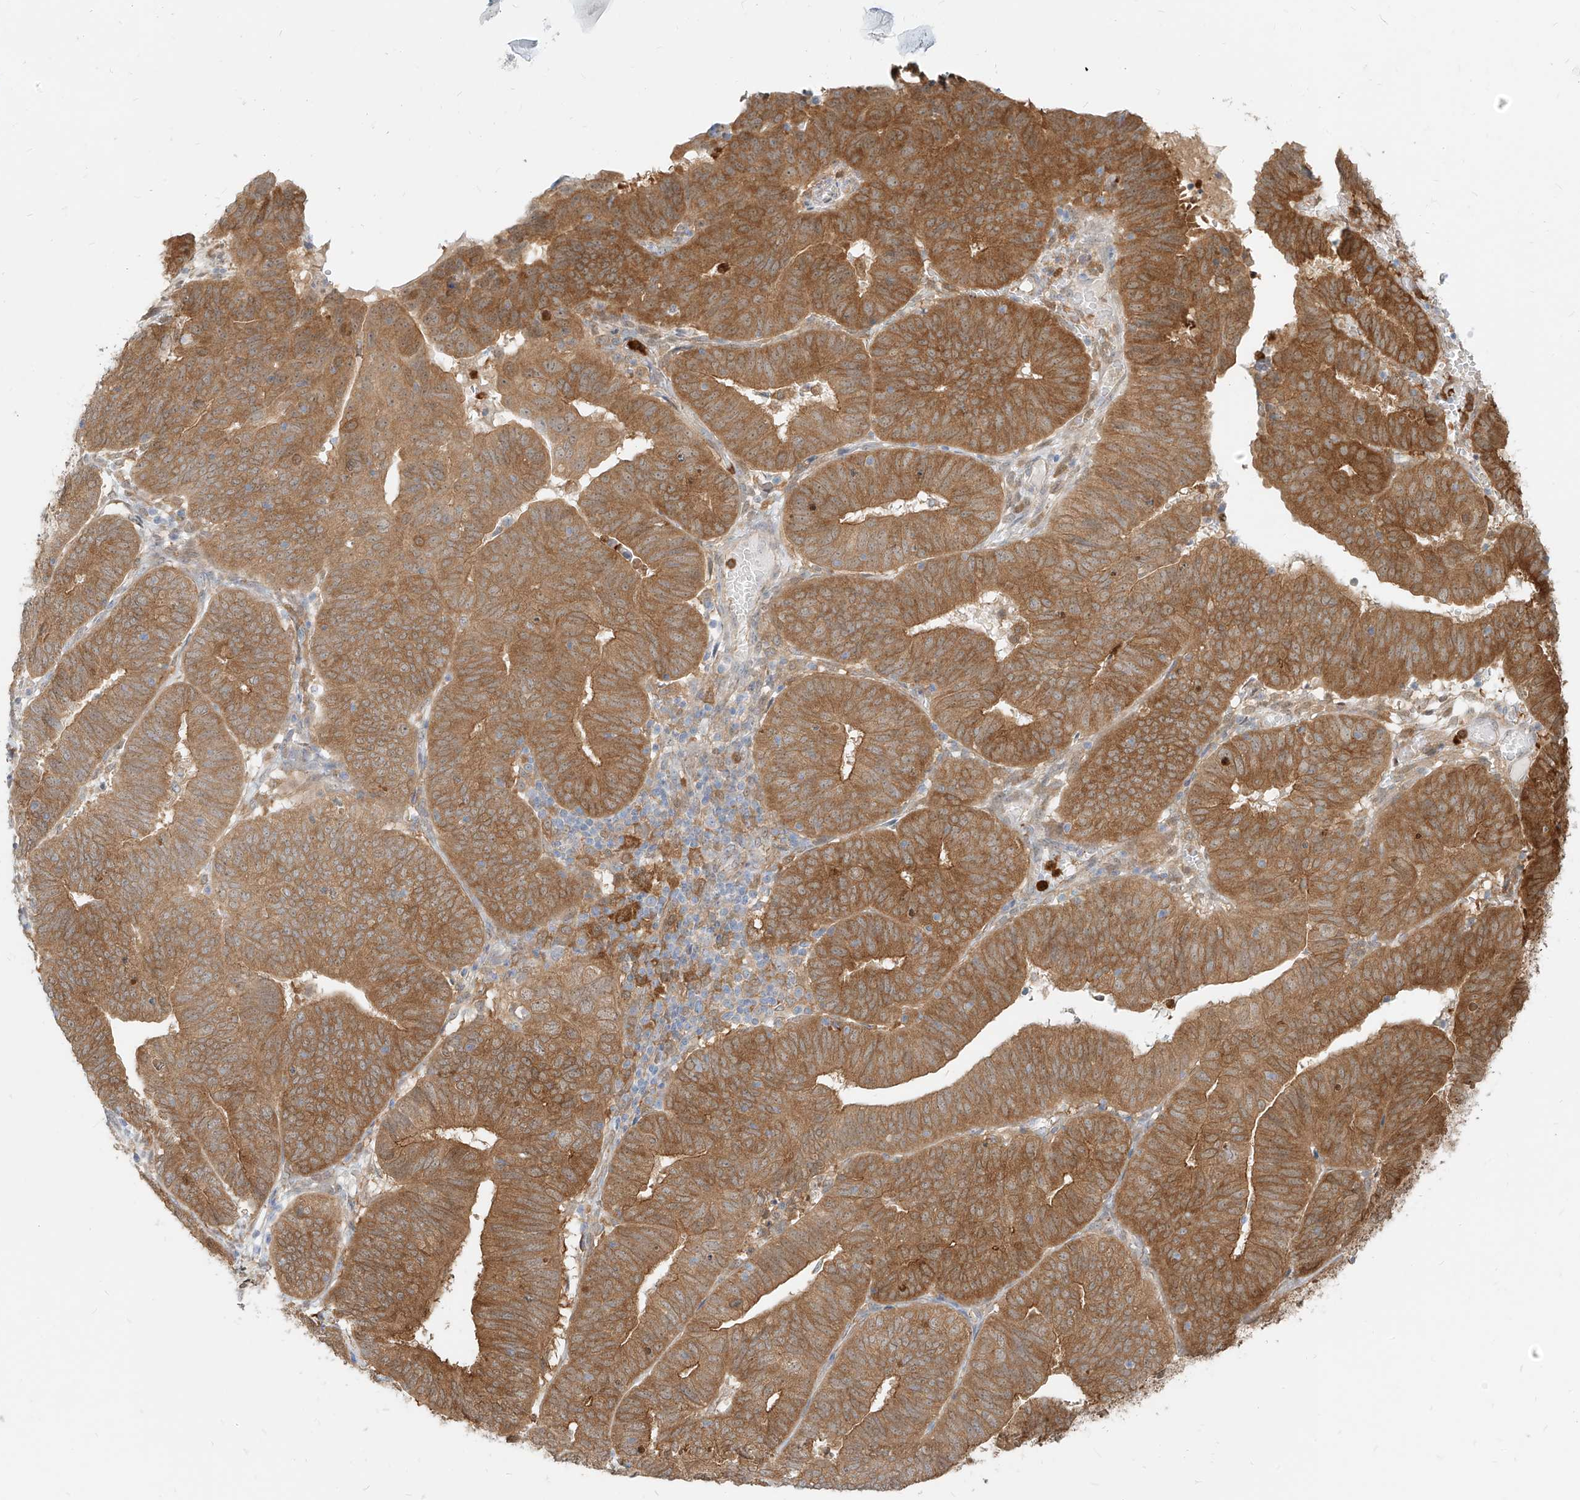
{"staining": {"intensity": "moderate", "quantity": ">75%", "location": "cytoplasmic/membranous"}, "tissue": "endometrial cancer", "cell_type": "Tumor cells", "image_type": "cancer", "snomed": [{"axis": "morphology", "description": "Adenocarcinoma, NOS"}, {"axis": "topography", "description": "Uterus"}], "caption": "Protein expression analysis of adenocarcinoma (endometrial) displays moderate cytoplasmic/membranous expression in approximately >75% of tumor cells.", "gene": "PGD", "patient": {"sex": "female", "age": 77}}